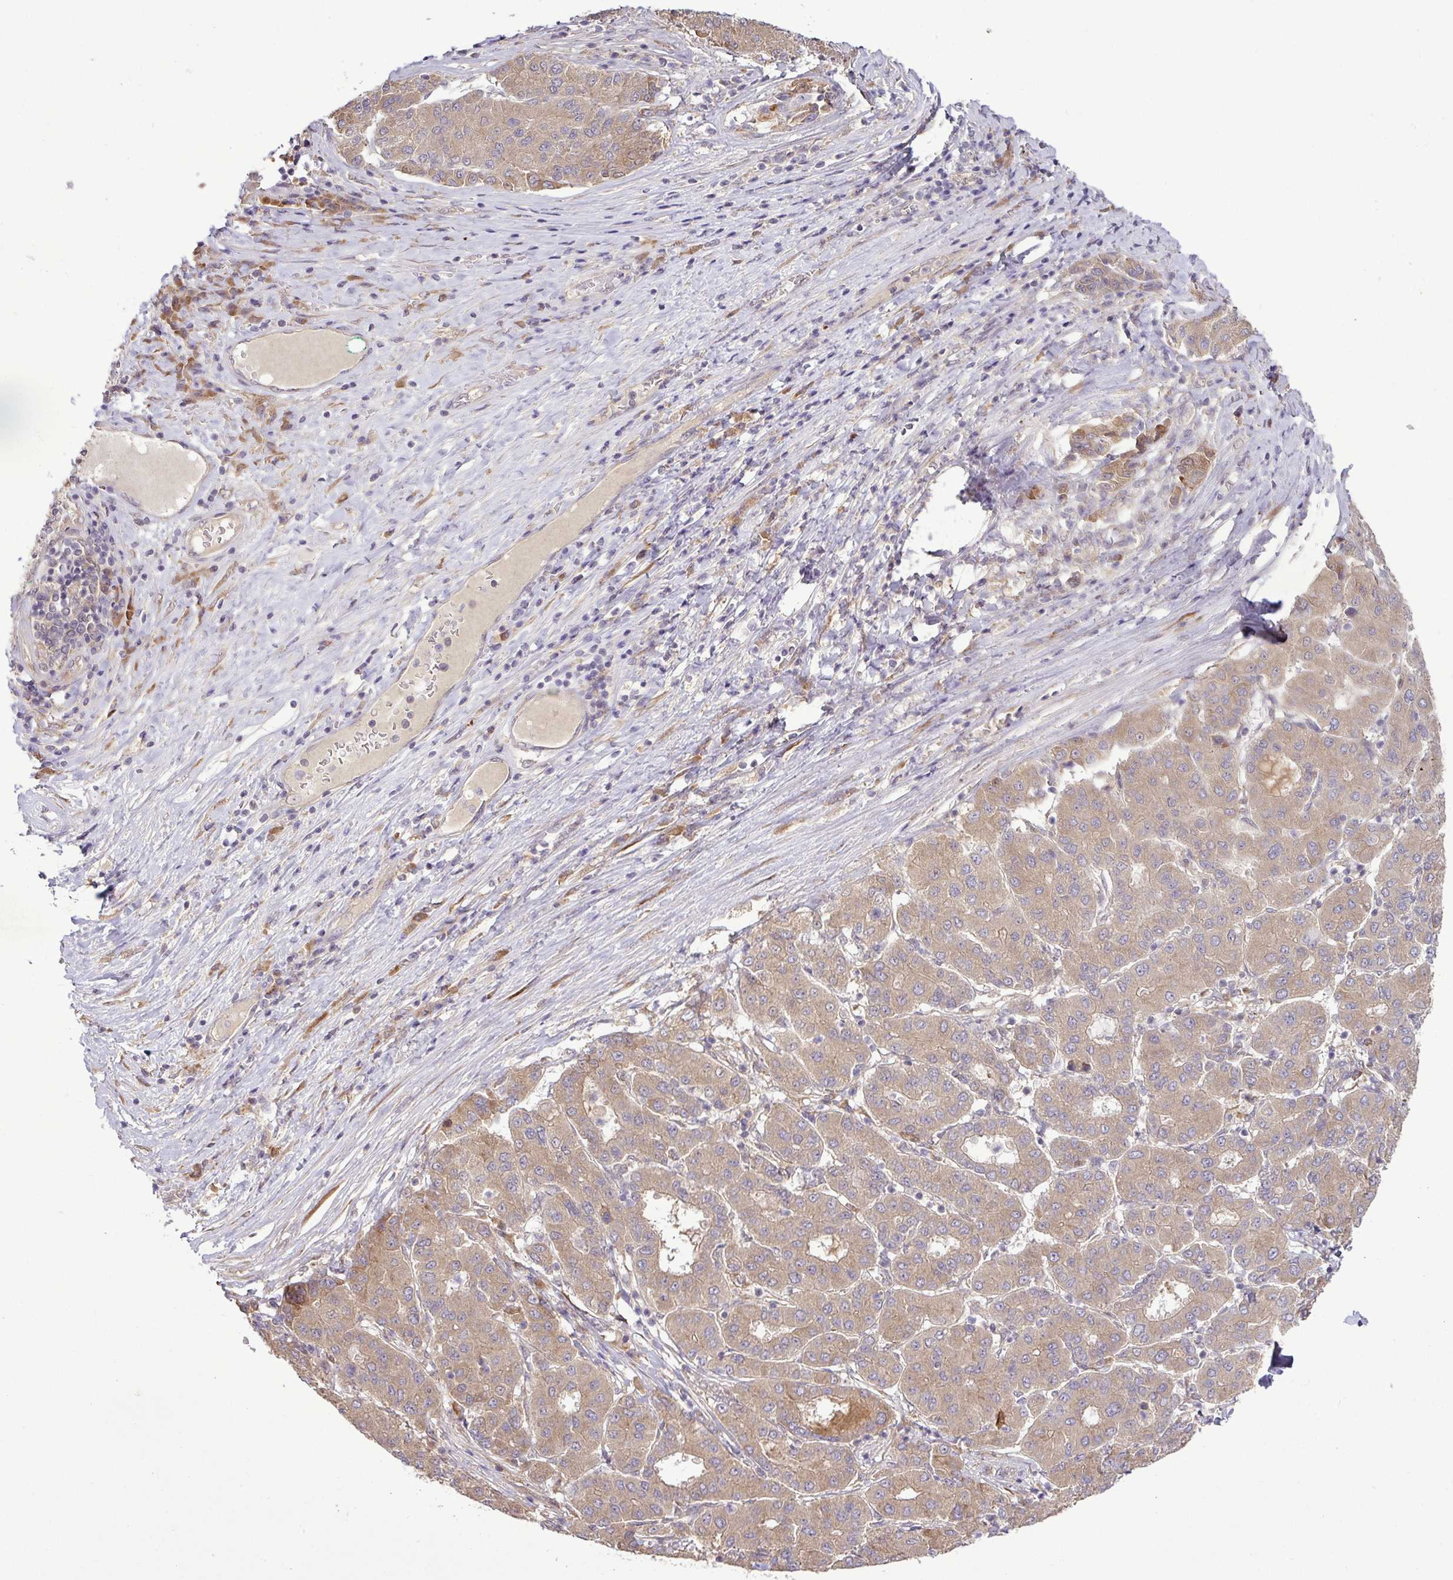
{"staining": {"intensity": "moderate", "quantity": ">75%", "location": "cytoplasmic/membranous"}, "tissue": "liver cancer", "cell_type": "Tumor cells", "image_type": "cancer", "snomed": [{"axis": "morphology", "description": "Carcinoma, Hepatocellular, NOS"}, {"axis": "topography", "description": "Liver"}], "caption": "Liver hepatocellular carcinoma stained with DAB IHC demonstrates medium levels of moderate cytoplasmic/membranous staining in about >75% of tumor cells.", "gene": "DNAAF4", "patient": {"sex": "male", "age": 65}}